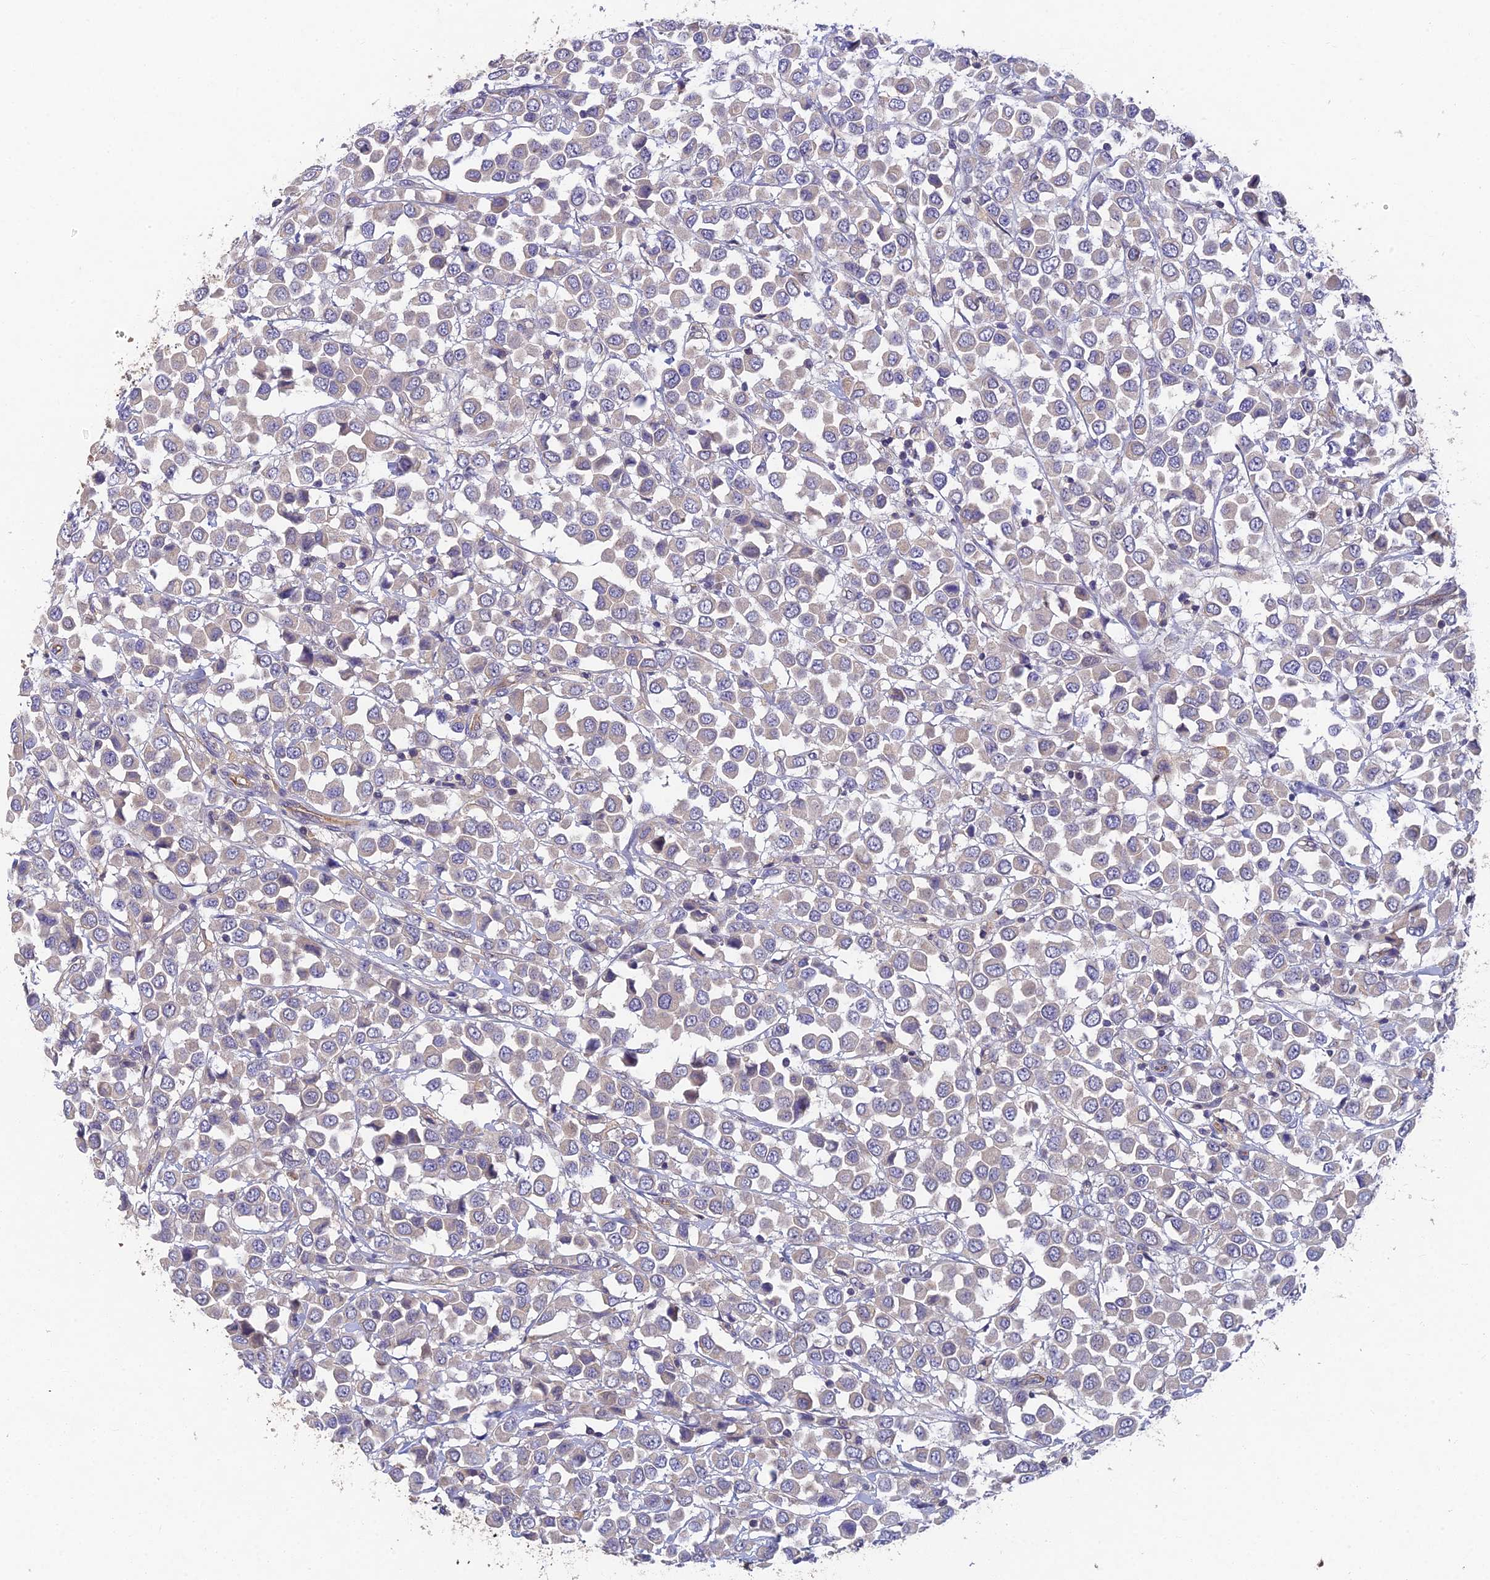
{"staining": {"intensity": "negative", "quantity": "none", "location": "none"}, "tissue": "breast cancer", "cell_type": "Tumor cells", "image_type": "cancer", "snomed": [{"axis": "morphology", "description": "Duct carcinoma"}, {"axis": "topography", "description": "Breast"}], "caption": "A photomicrograph of breast infiltrating ductal carcinoma stained for a protein exhibits no brown staining in tumor cells.", "gene": "ADAMTS13", "patient": {"sex": "female", "age": 61}}